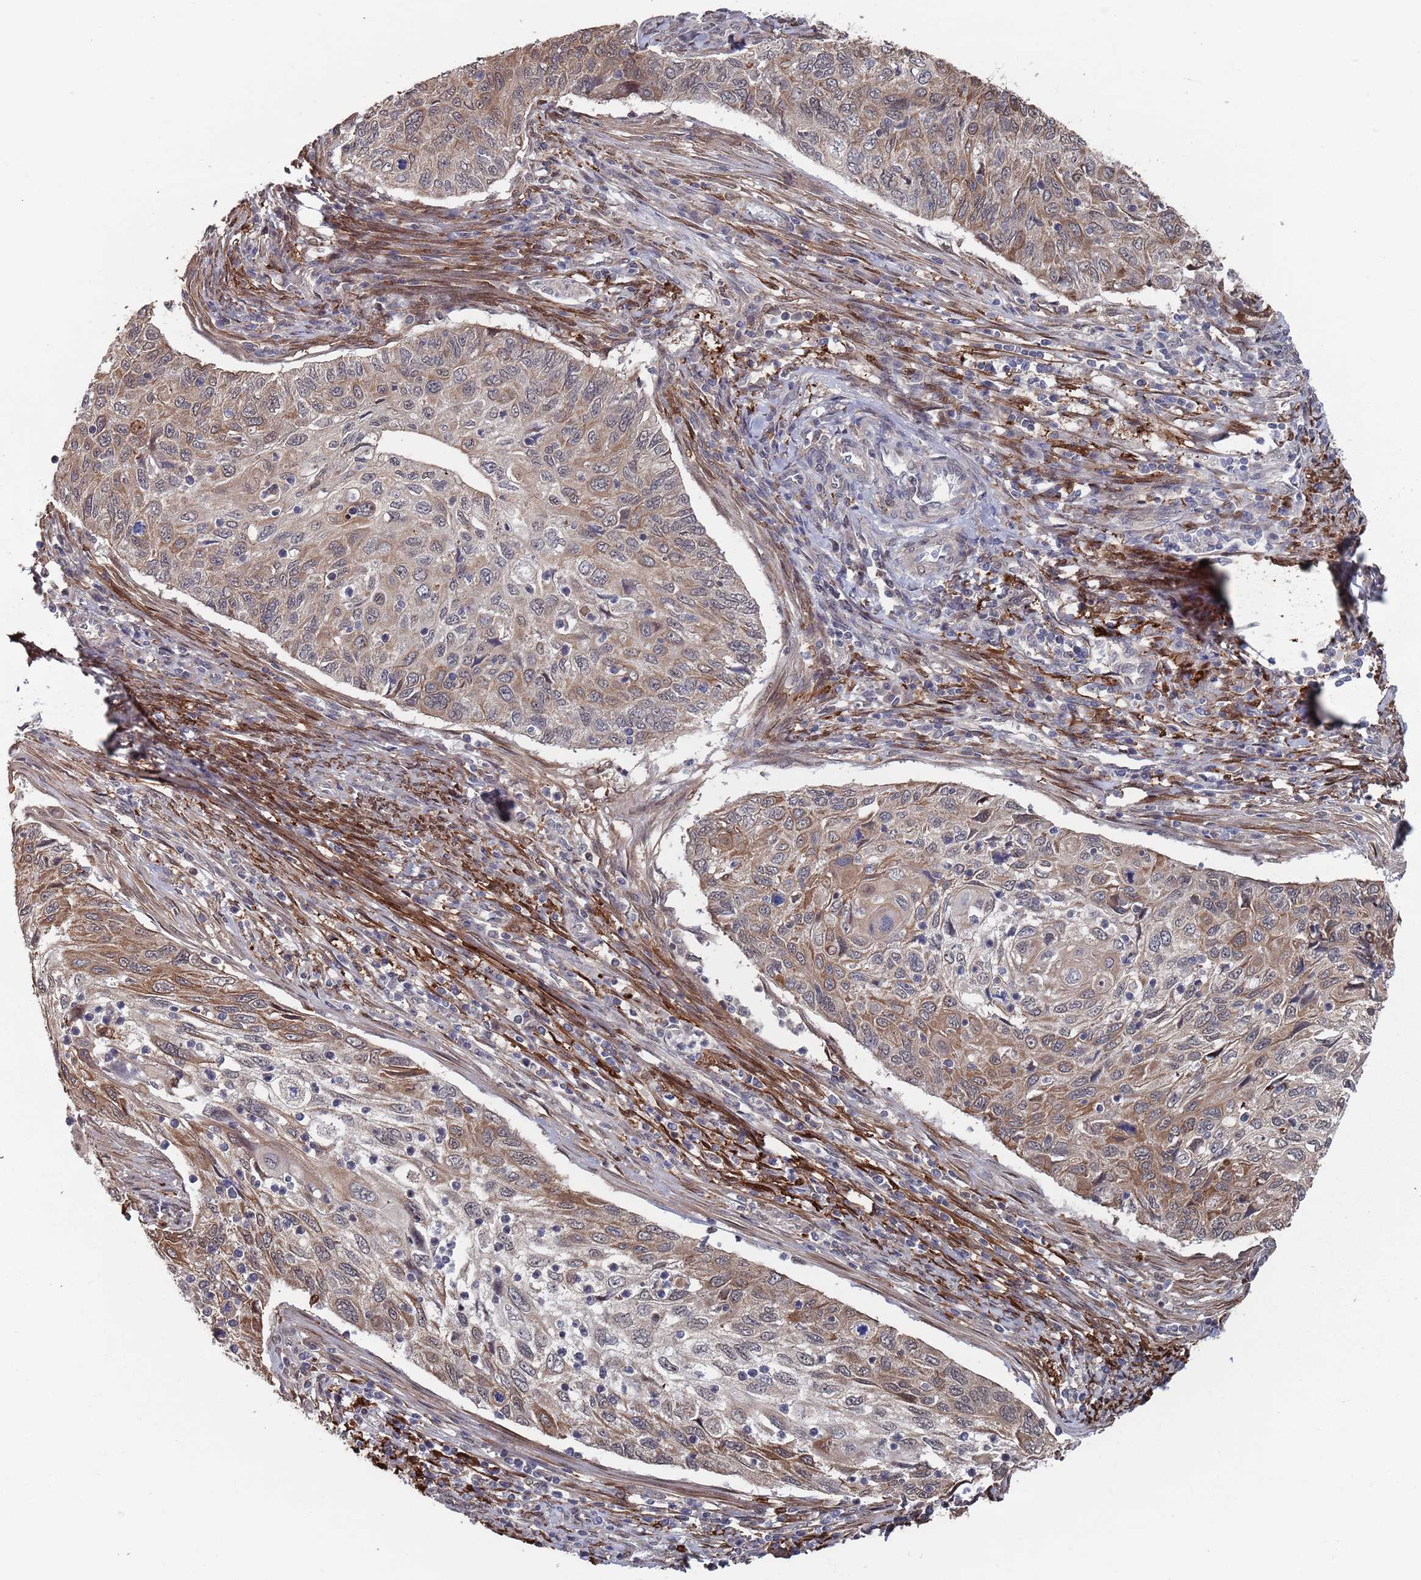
{"staining": {"intensity": "moderate", "quantity": "25%-75%", "location": "cytoplasmic/membranous"}, "tissue": "cervical cancer", "cell_type": "Tumor cells", "image_type": "cancer", "snomed": [{"axis": "morphology", "description": "Squamous cell carcinoma, NOS"}, {"axis": "topography", "description": "Cervix"}], "caption": "This is a photomicrograph of immunohistochemistry (IHC) staining of cervical cancer (squamous cell carcinoma), which shows moderate positivity in the cytoplasmic/membranous of tumor cells.", "gene": "DGKD", "patient": {"sex": "female", "age": 70}}